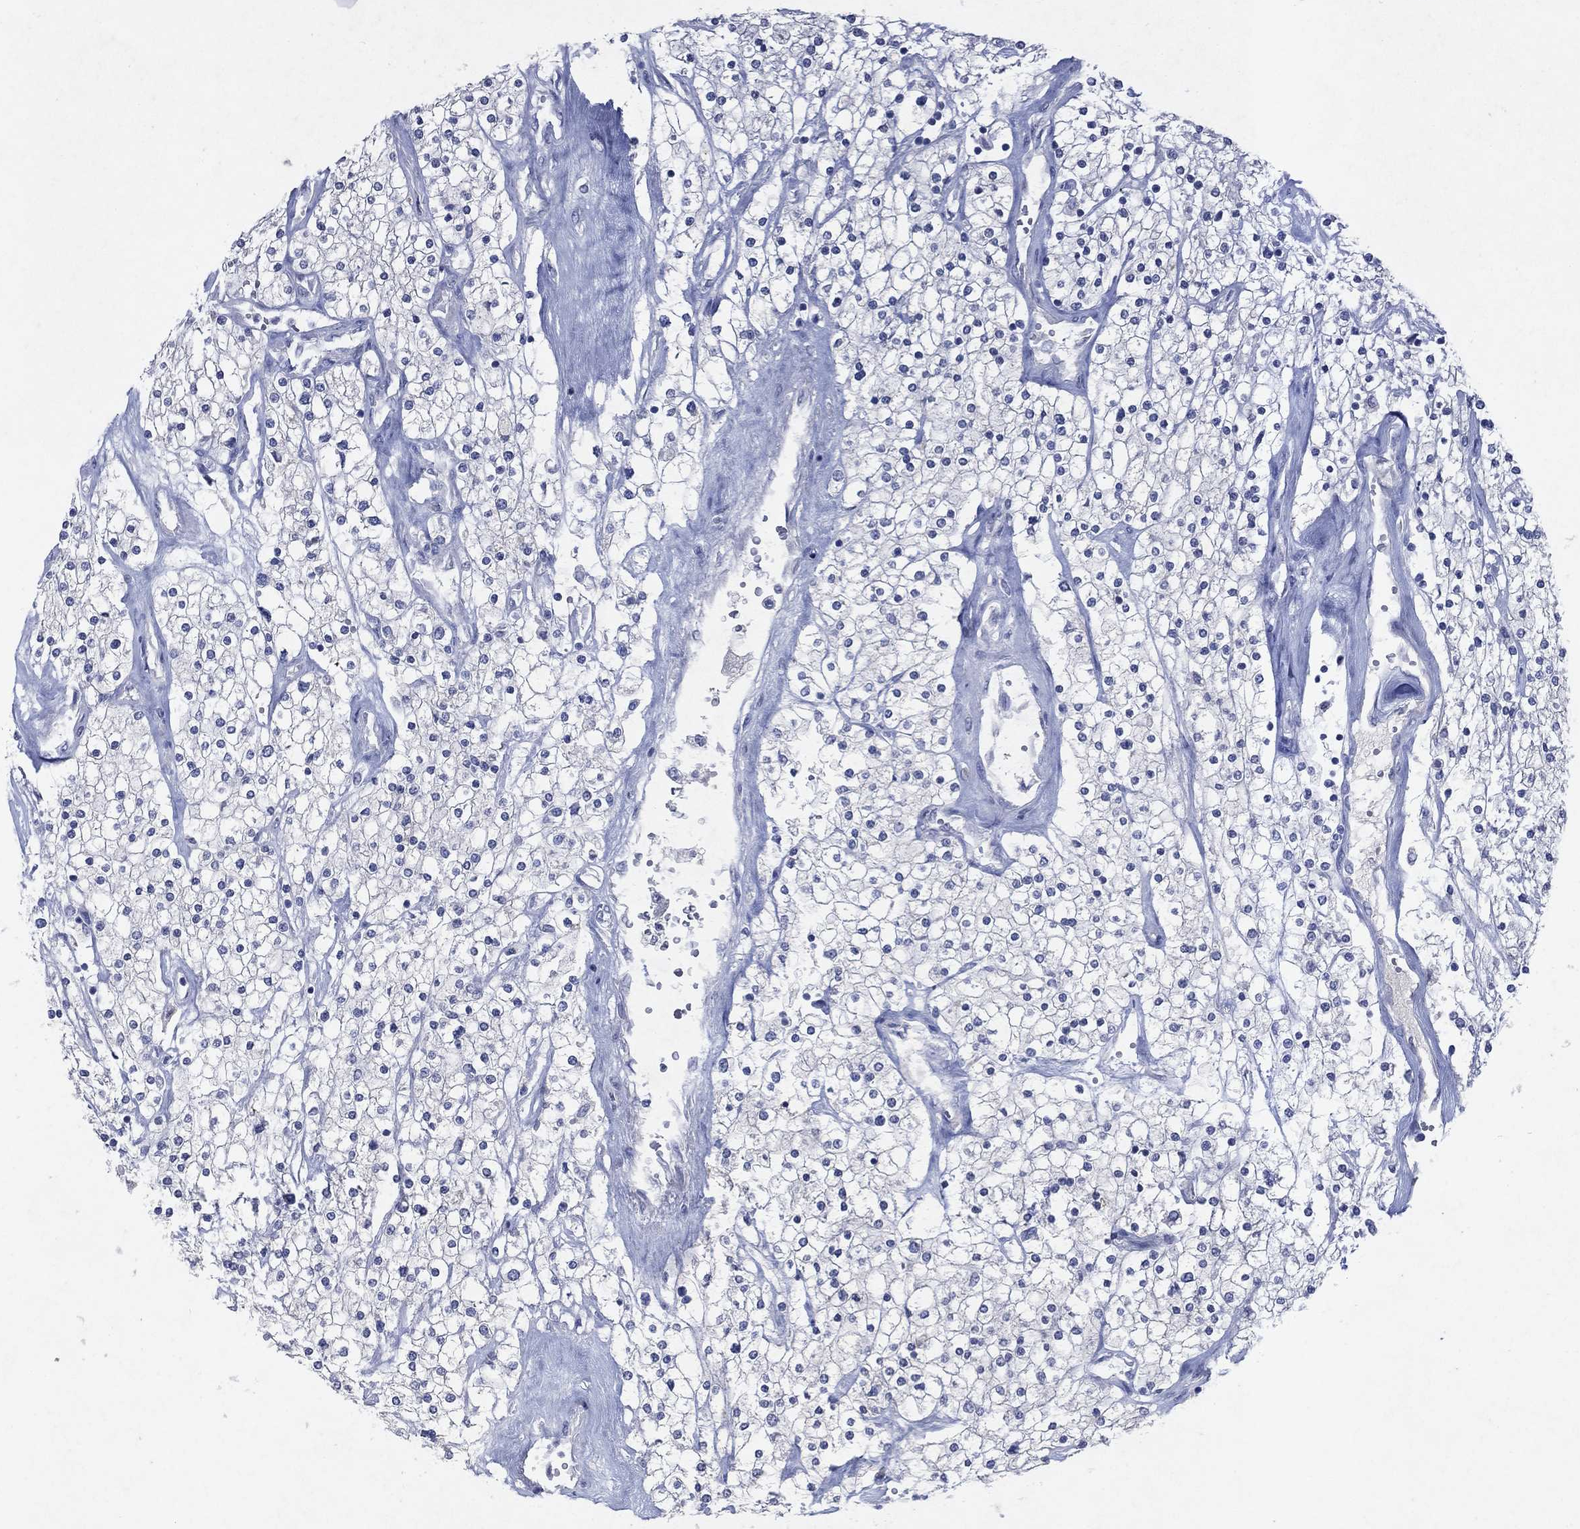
{"staining": {"intensity": "negative", "quantity": "none", "location": "none"}, "tissue": "renal cancer", "cell_type": "Tumor cells", "image_type": "cancer", "snomed": [{"axis": "morphology", "description": "Adenocarcinoma, NOS"}, {"axis": "topography", "description": "Kidney"}], "caption": "DAB (3,3'-diaminobenzidine) immunohistochemical staining of human adenocarcinoma (renal) reveals no significant positivity in tumor cells.", "gene": "KRT40", "patient": {"sex": "male", "age": 80}}